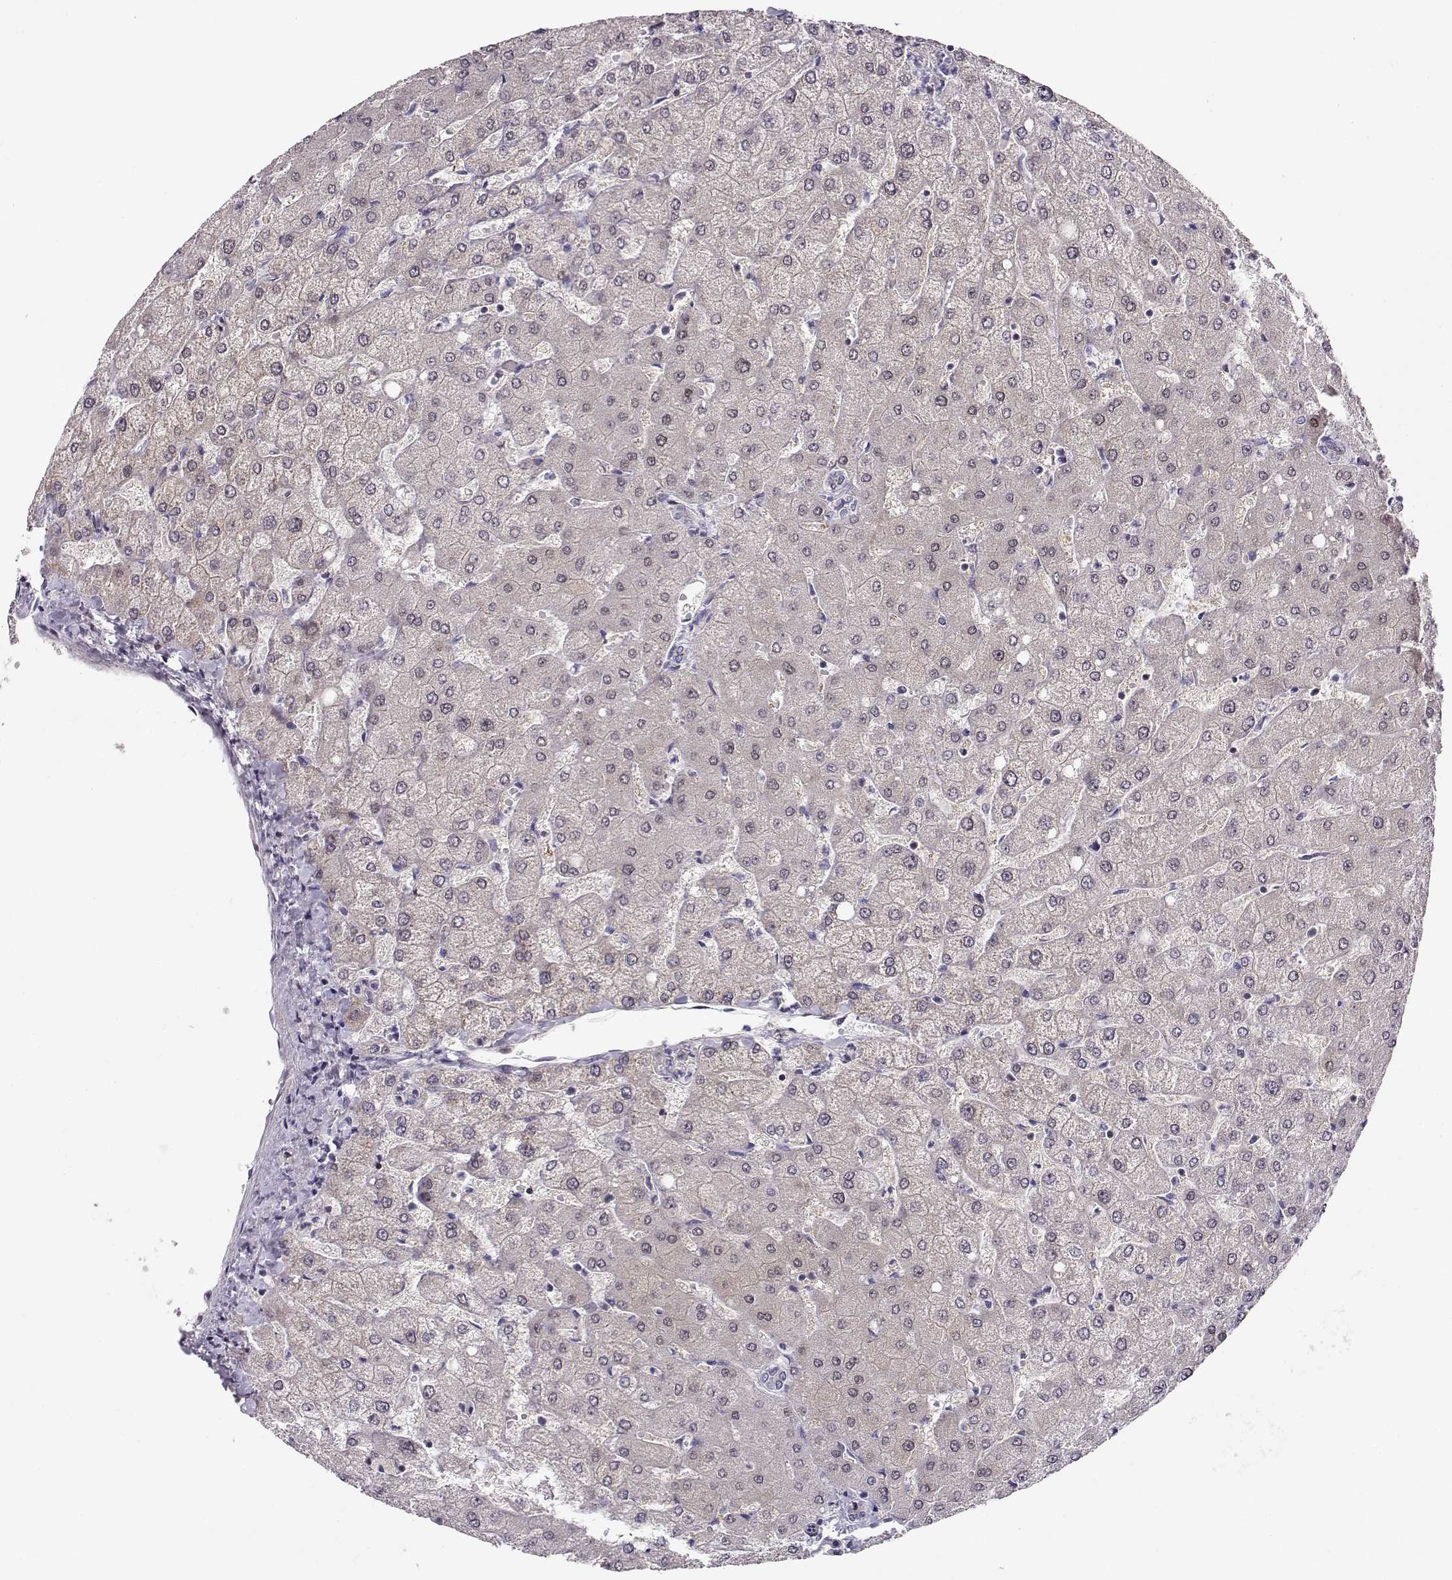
{"staining": {"intensity": "negative", "quantity": "none", "location": "none"}, "tissue": "liver", "cell_type": "Cholangiocytes", "image_type": "normal", "snomed": [{"axis": "morphology", "description": "Normal tissue, NOS"}, {"axis": "topography", "description": "Liver"}], "caption": "DAB immunohistochemical staining of unremarkable liver displays no significant staining in cholangiocytes.", "gene": "CRX", "patient": {"sex": "female", "age": 54}}